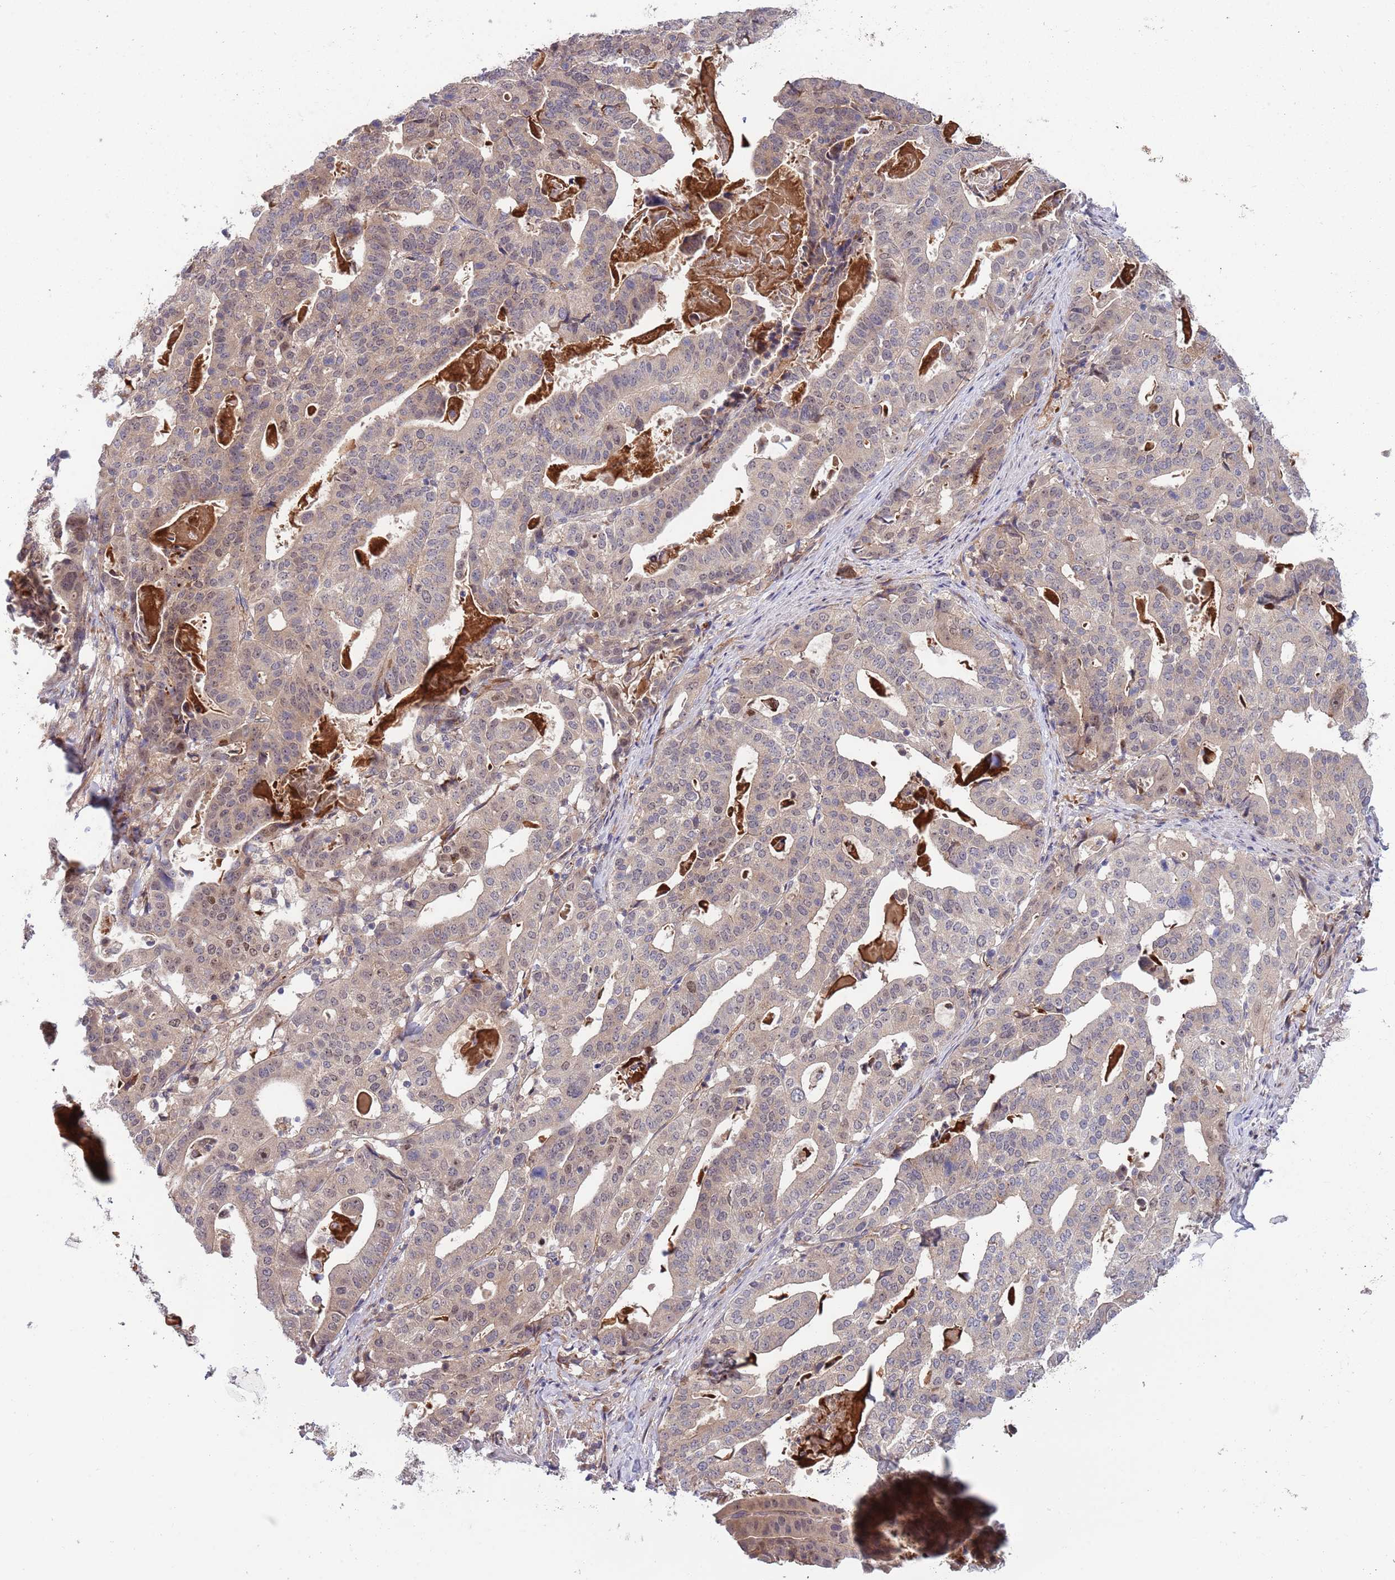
{"staining": {"intensity": "weak", "quantity": "25%-75%", "location": "cytoplasmic/membranous,nuclear"}, "tissue": "stomach cancer", "cell_type": "Tumor cells", "image_type": "cancer", "snomed": [{"axis": "morphology", "description": "Adenocarcinoma, NOS"}, {"axis": "topography", "description": "Stomach"}], "caption": "Immunohistochemical staining of human stomach cancer (adenocarcinoma) demonstrates low levels of weak cytoplasmic/membranous and nuclear protein positivity in approximately 25%-75% of tumor cells.", "gene": "NT5DC4", "patient": {"sex": "male", "age": 48}}